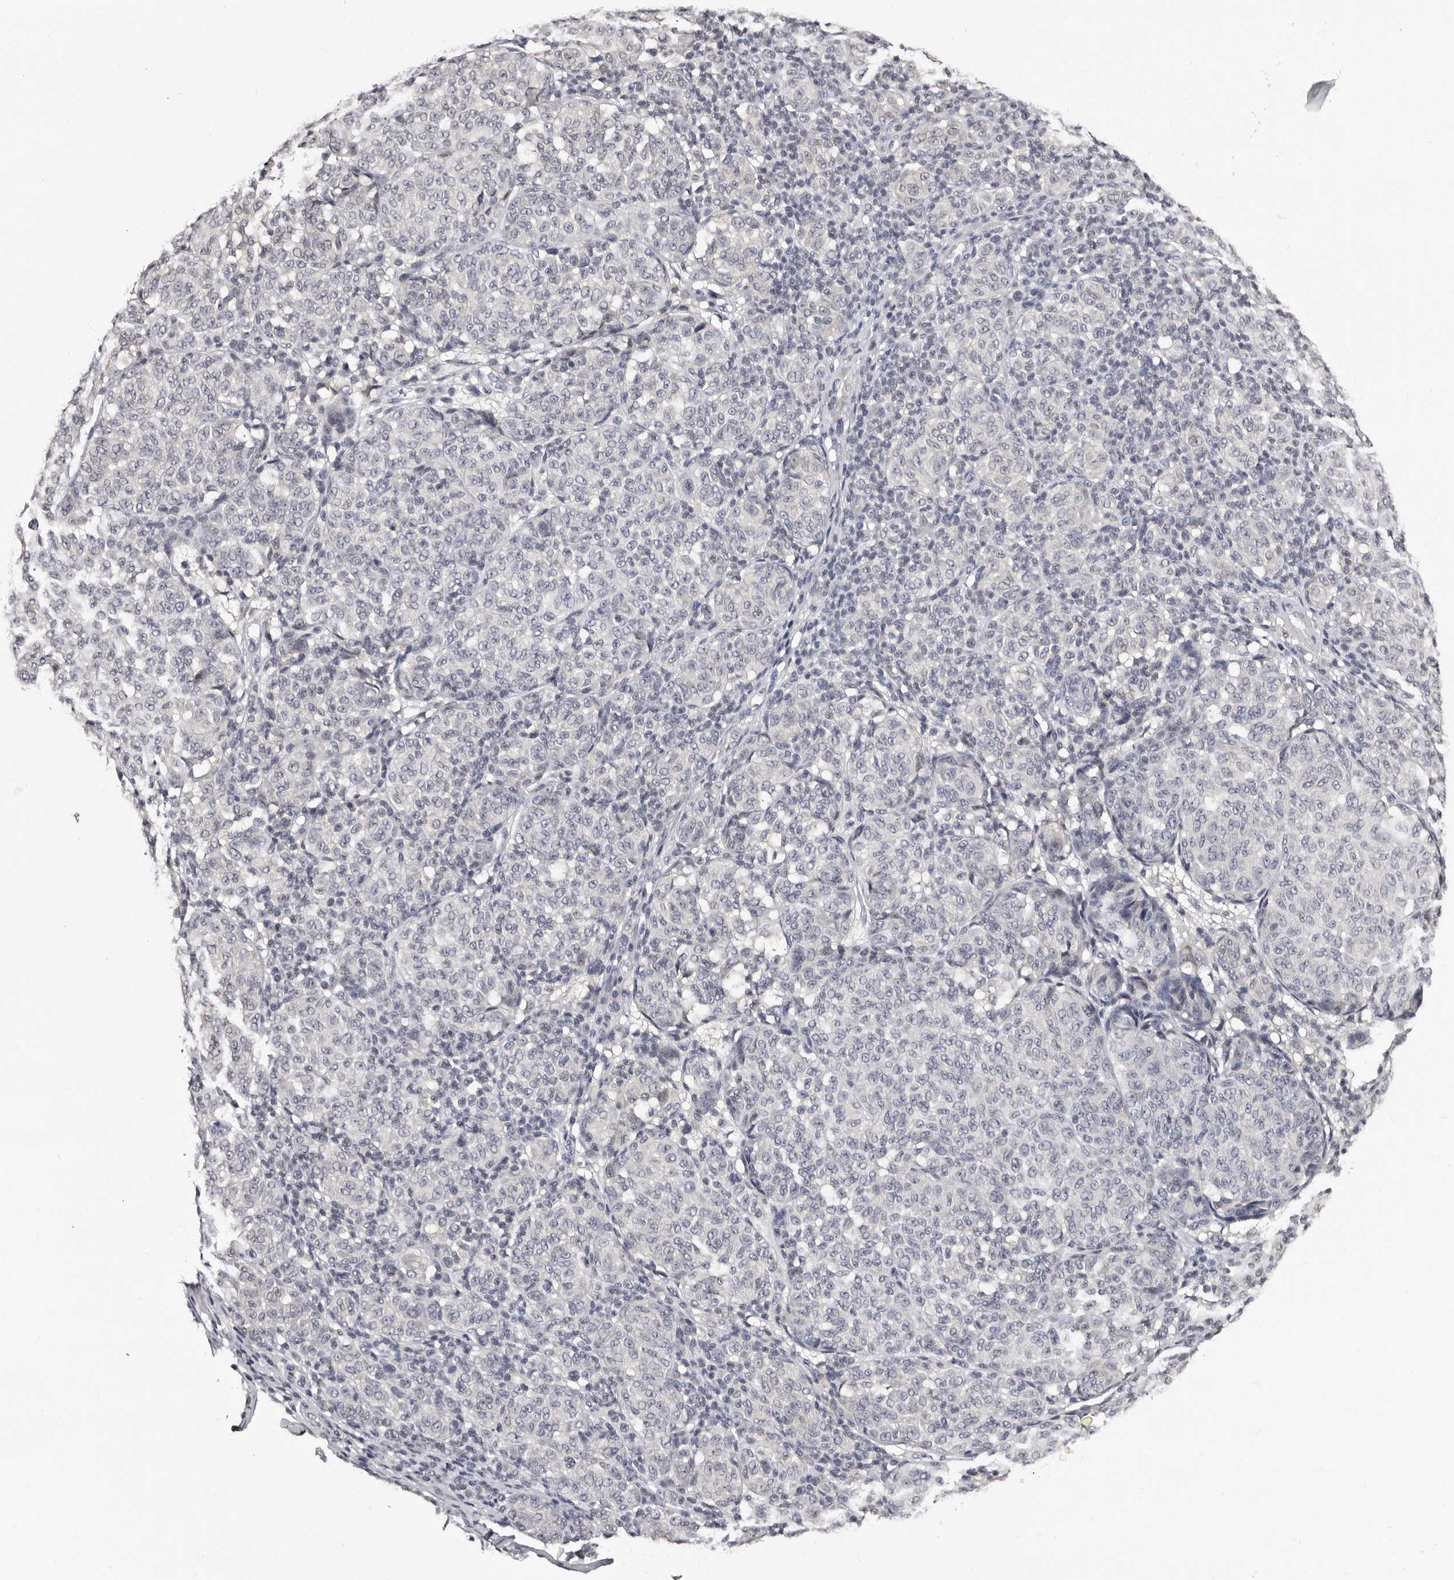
{"staining": {"intensity": "negative", "quantity": "none", "location": "none"}, "tissue": "melanoma", "cell_type": "Tumor cells", "image_type": "cancer", "snomed": [{"axis": "morphology", "description": "Malignant melanoma, NOS"}, {"axis": "topography", "description": "Skin"}], "caption": "There is no significant expression in tumor cells of melanoma.", "gene": "BPGM", "patient": {"sex": "male", "age": 59}}